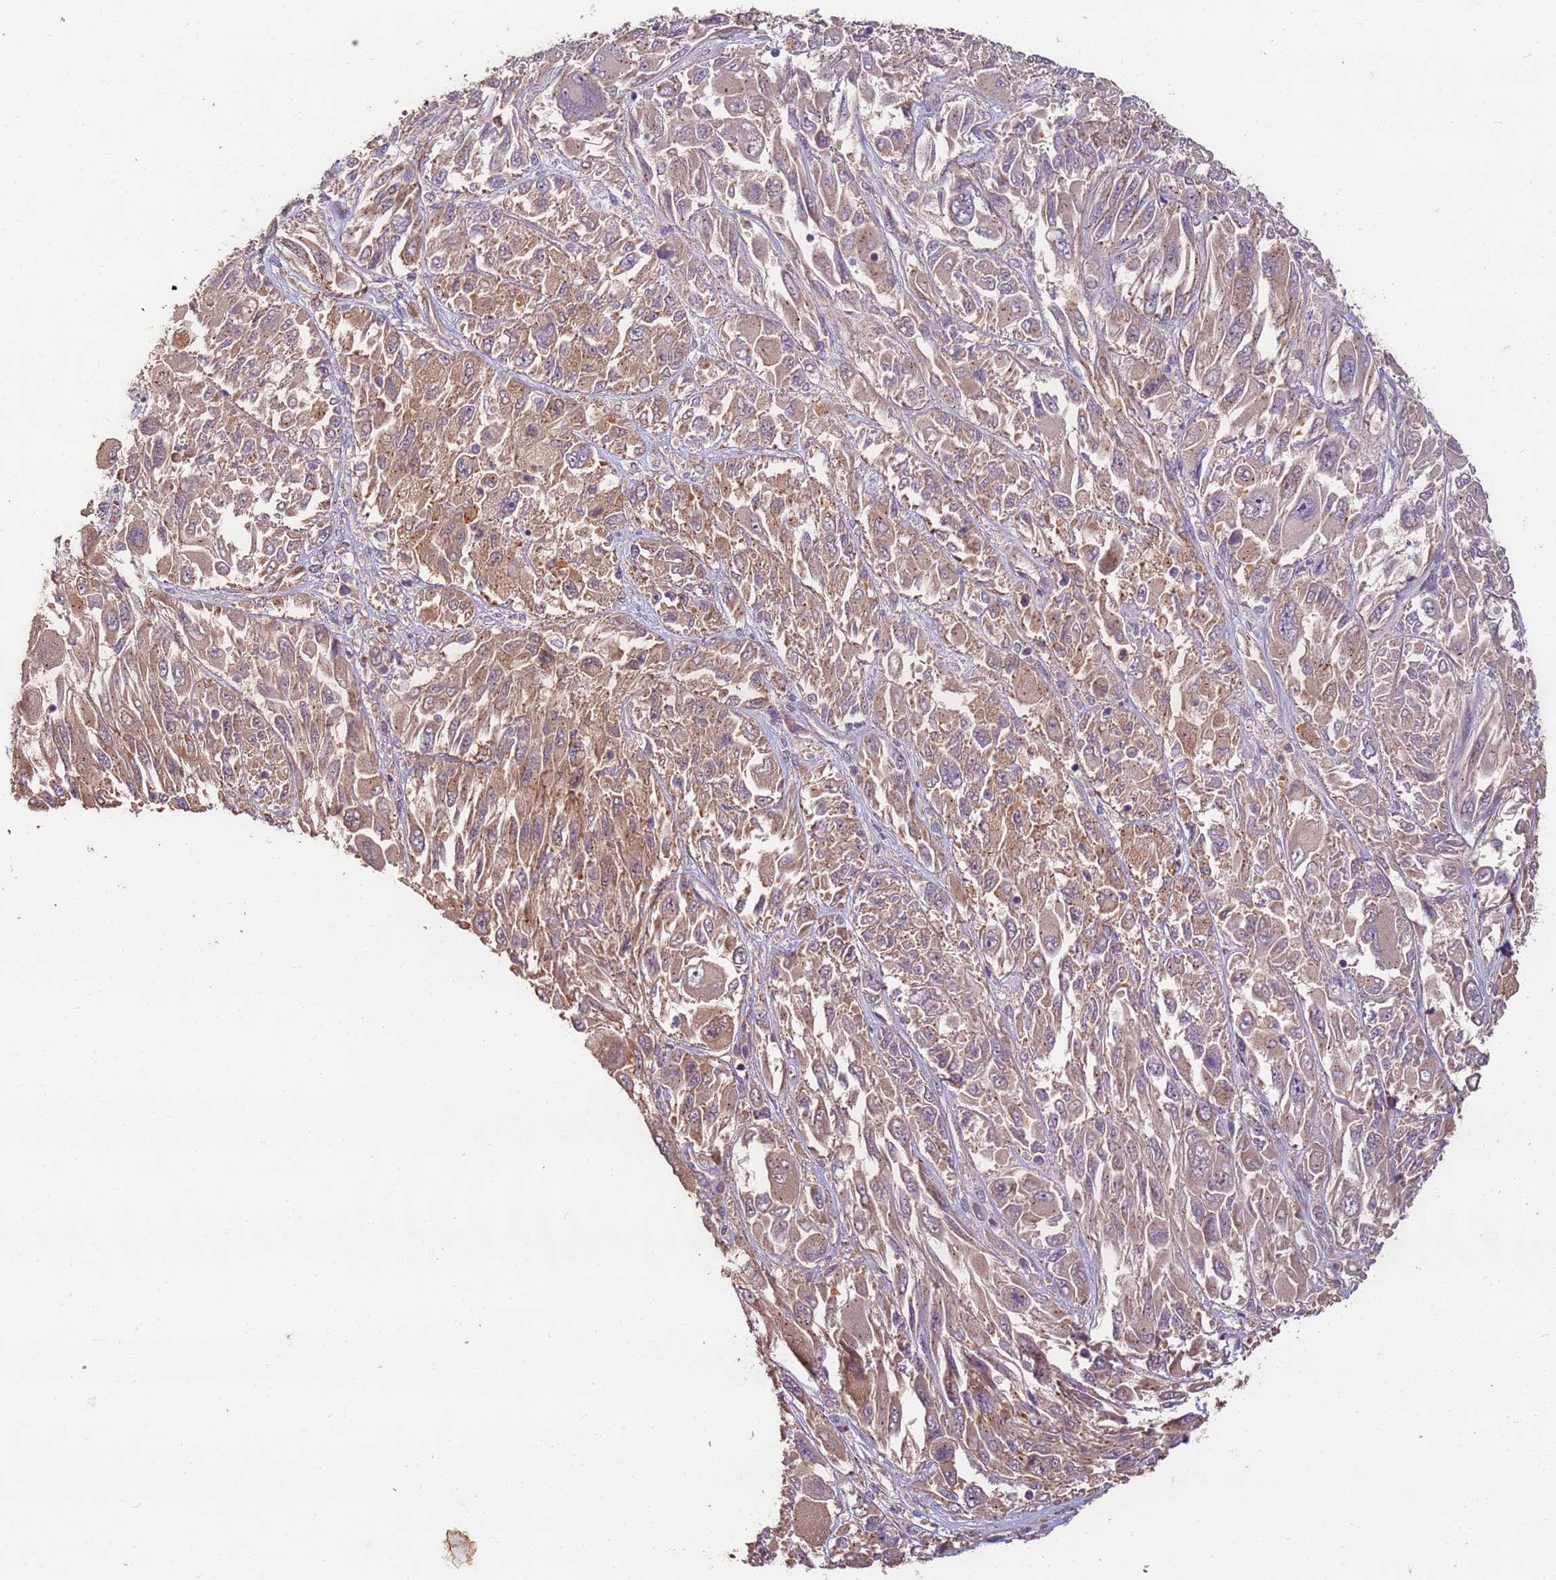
{"staining": {"intensity": "moderate", "quantity": ">75%", "location": "cytoplasmic/membranous"}, "tissue": "melanoma", "cell_type": "Tumor cells", "image_type": "cancer", "snomed": [{"axis": "morphology", "description": "Malignant melanoma, NOS"}, {"axis": "topography", "description": "Skin"}], "caption": "Malignant melanoma was stained to show a protein in brown. There is medium levels of moderate cytoplasmic/membranous expression in about >75% of tumor cells.", "gene": "TIGAR", "patient": {"sex": "female", "age": 91}}